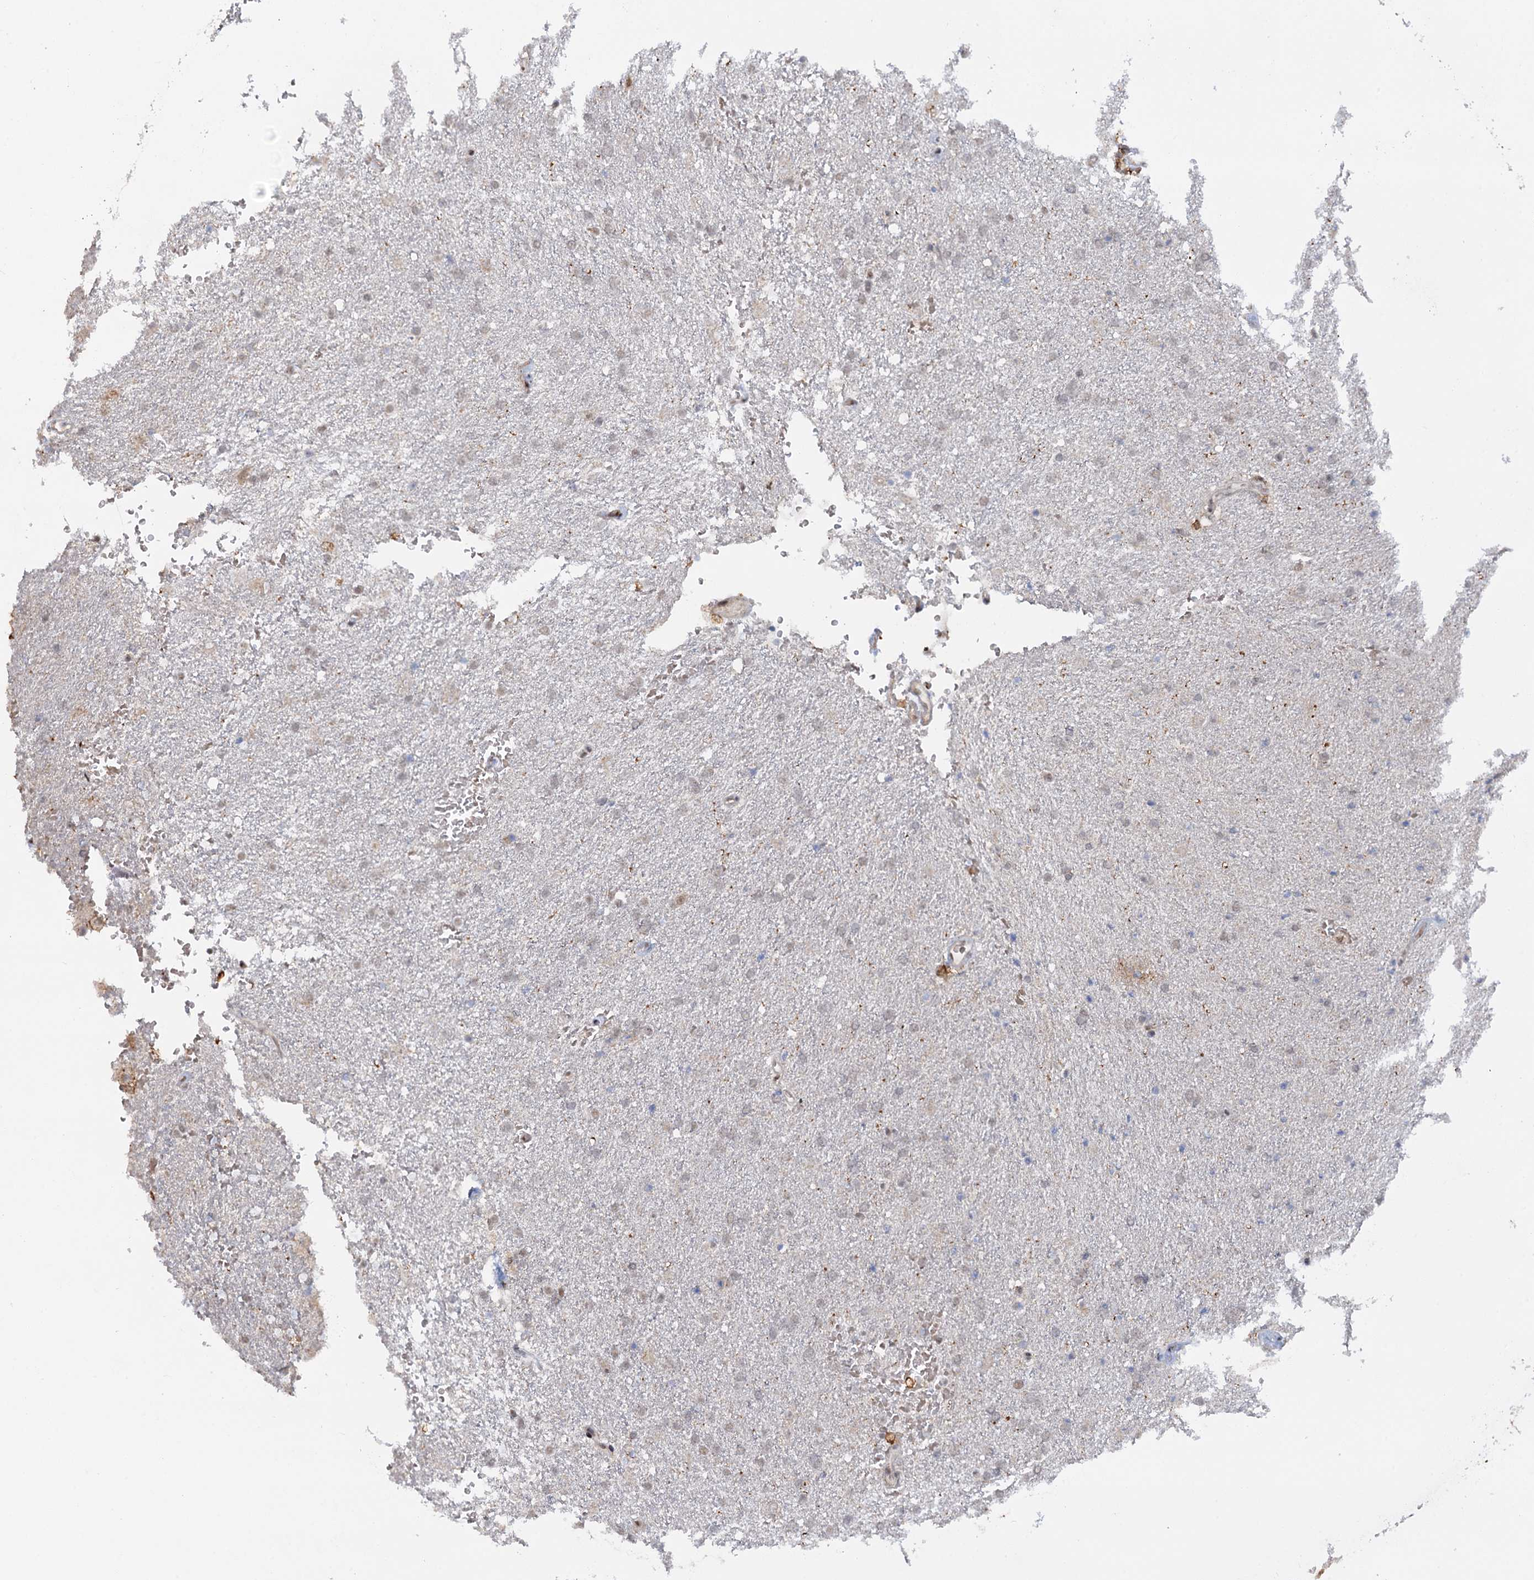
{"staining": {"intensity": "negative", "quantity": "none", "location": "none"}, "tissue": "glioma", "cell_type": "Tumor cells", "image_type": "cancer", "snomed": [{"axis": "morphology", "description": "Glioma, malignant, High grade"}, {"axis": "topography", "description": "Brain"}], "caption": "This histopathology image is of glioma stained with immunohistochemistry to label a protein in brown with the nuclei are counter-stained blue. There is no positivity in tumor cells.", "gene": "ZNF609", "patient": {"sex": "male", "age": 72}}